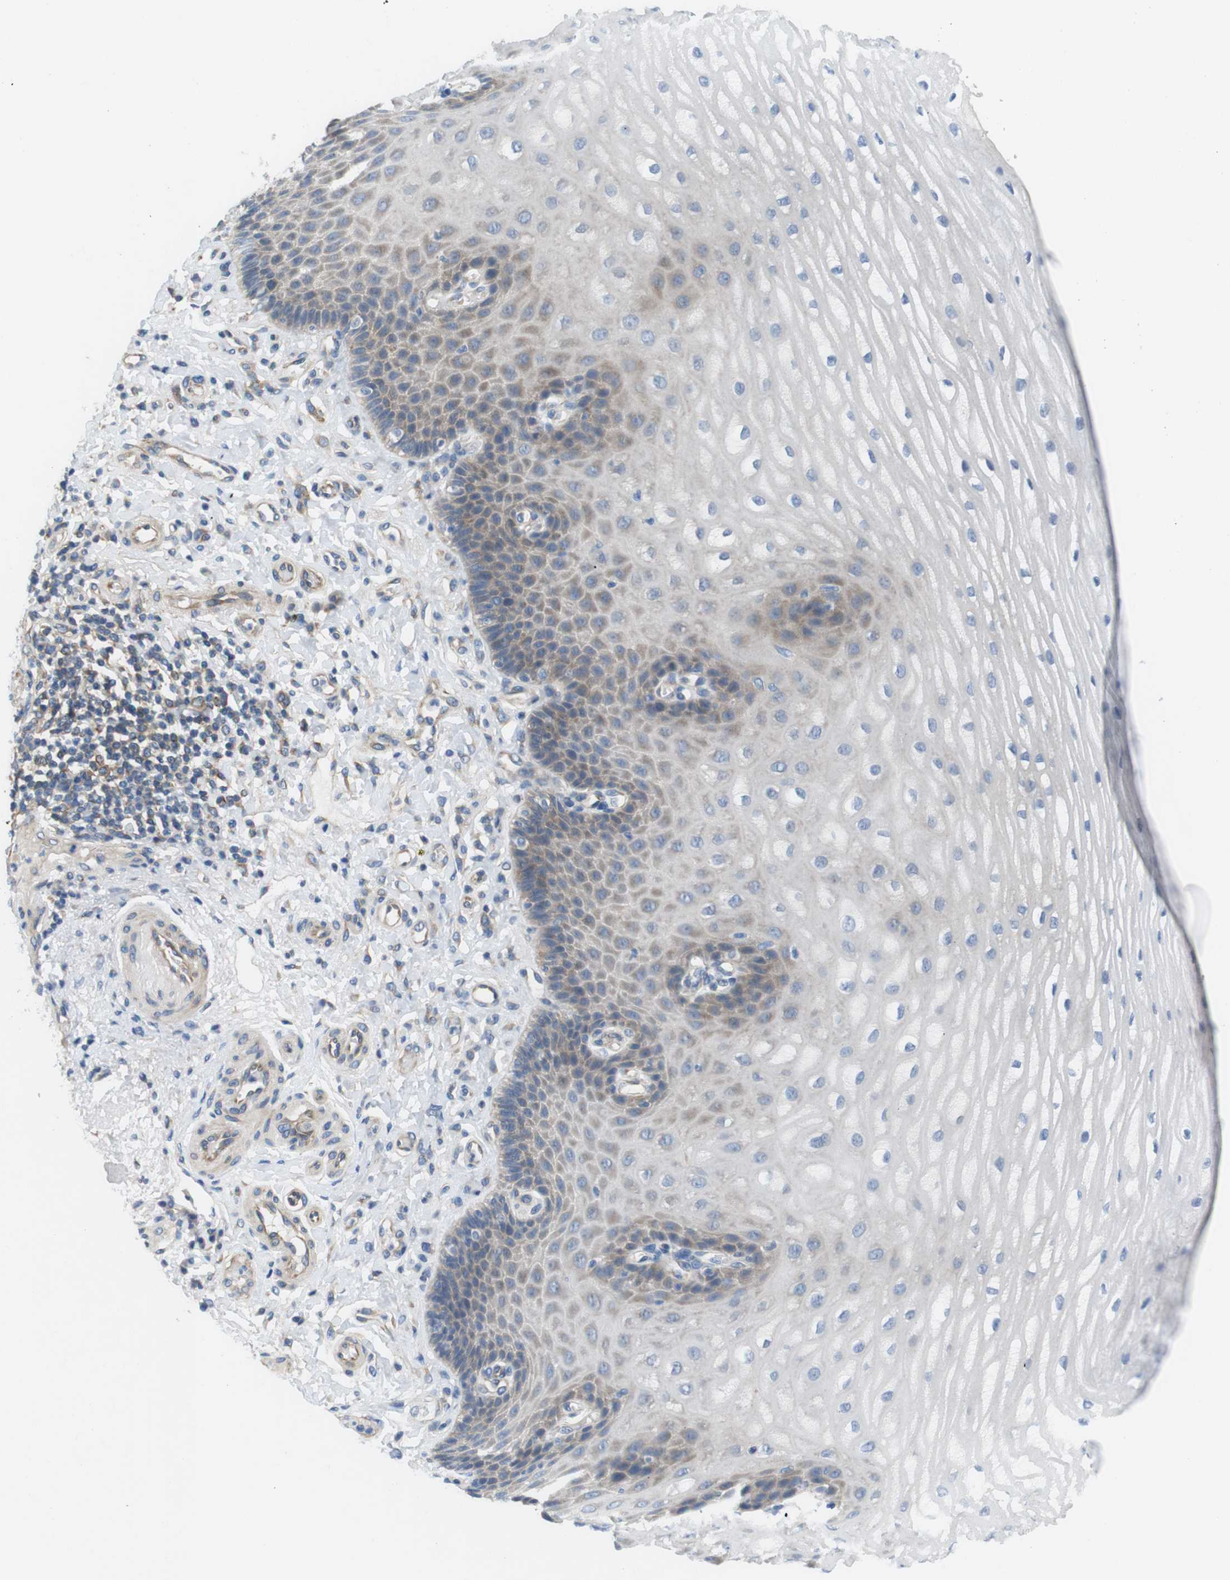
{"staining": {"intensity": "moderate", "quantity": "<25%", "location": "cytoplasmic/membranous"}, "tissue": "esophagus", "cell_type": "Squamous epithelial cells", "image_type": "normal", "snomed": [{"axis": "morphology", "description": "Normal tissue, NOS"}, {"axis": "topography", "description": "Esophagus"}], "caption": "Esophagus stained for a protein (brown) displays moderate cytoplasmic/membranous positive staining in approximately <25% of squamous epithelial cells.", "gene": "DCLK1", "patient": {"sex": "male", "age": 54}}